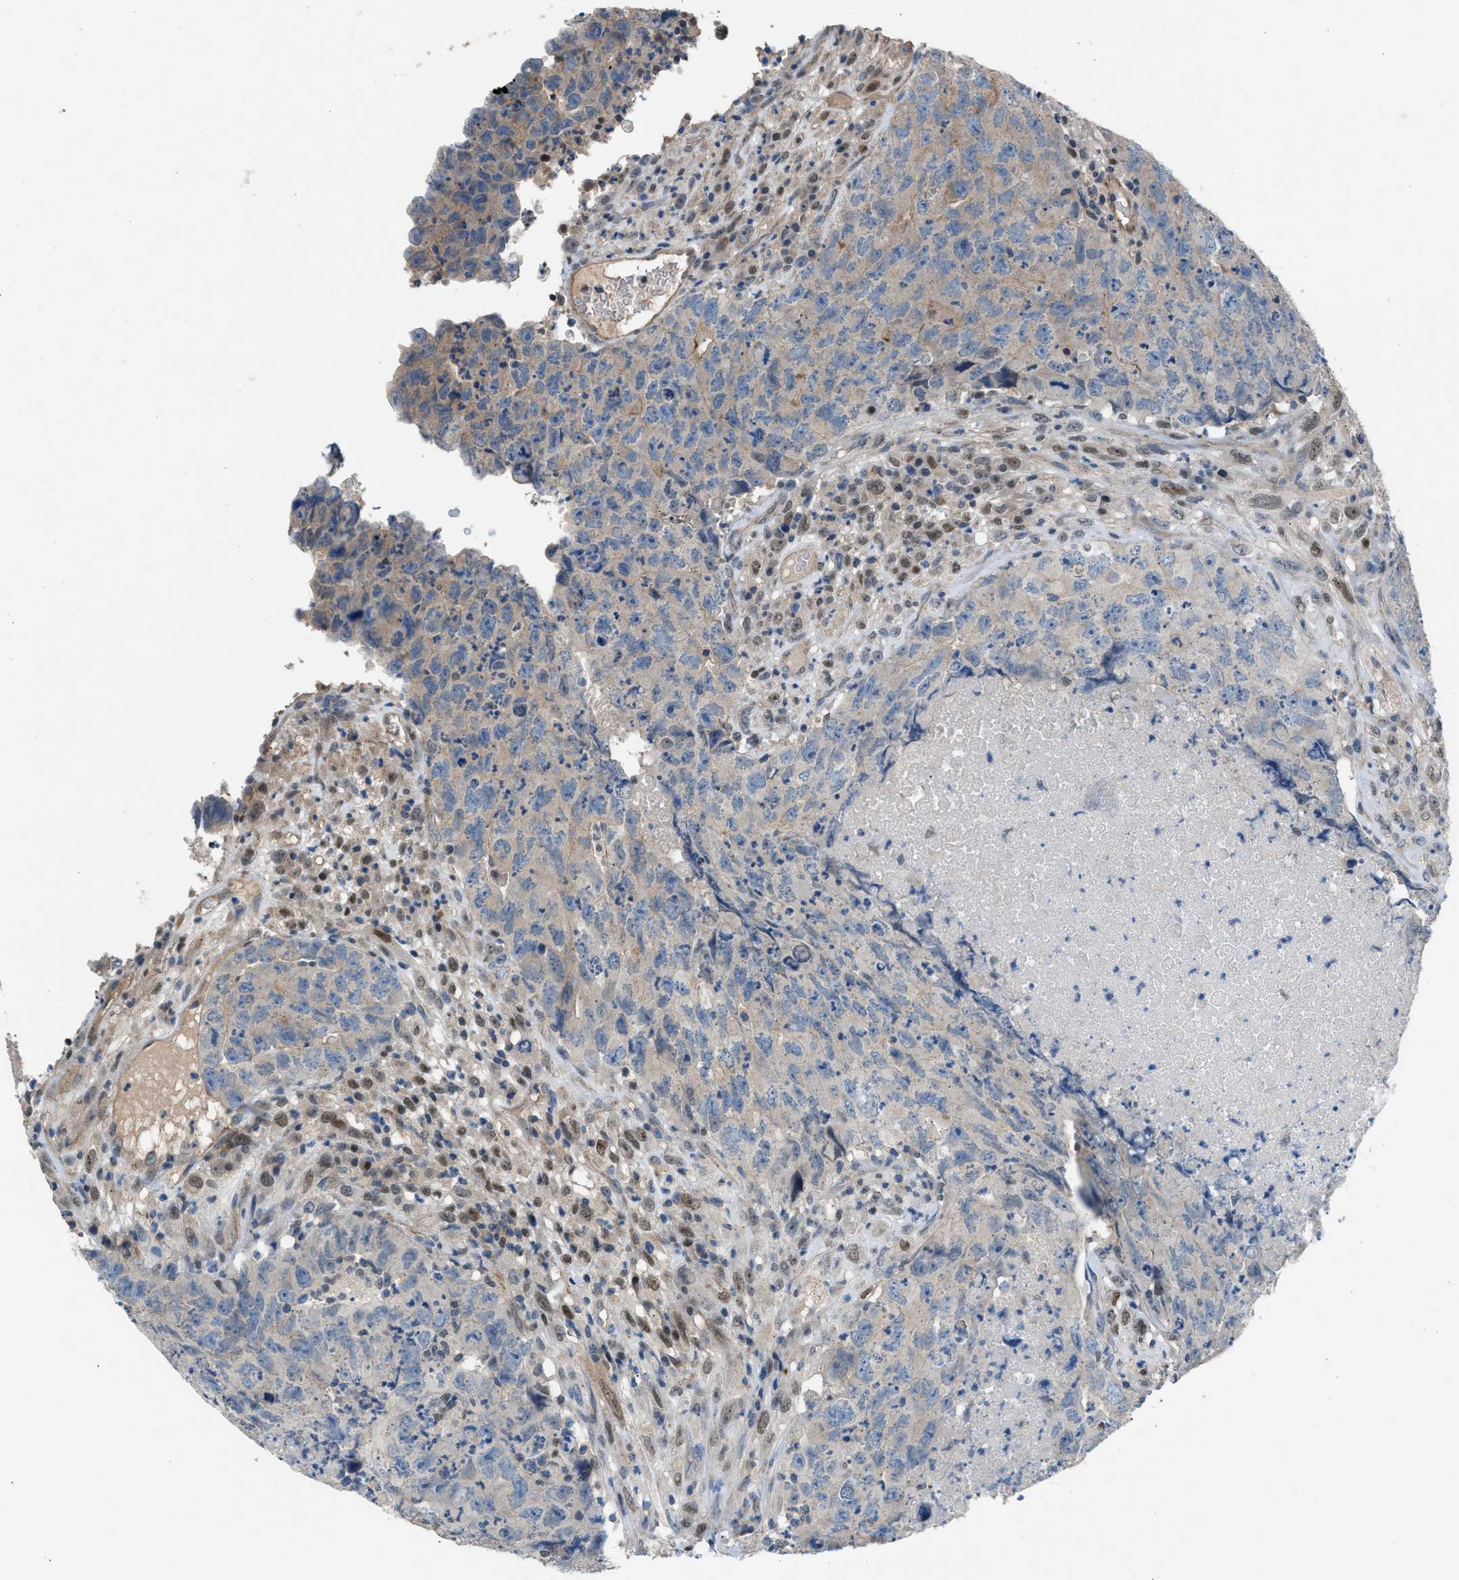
{"staining": {"intensity": "weak", "quantity": "<25%", "location": "cytoplasmic/membranous"}, "tissue": "testis cancer", "cell_type": "Tumor cells", "image_type": "cancer", "snomed": [{"axis": "morphology", "description": "Carcinoma, Embryonal, NOS"}, {"axis": "topography", "description": "Testis"}], "caption": "Immunohistochemical staining of testis cancer (embryonal carcinoma) demonstrates no significant staining in tumor cells. (Brightfield microscopy of DAB immunohistochemistry (IHC) at high magnification).", "gene": "CRTC1", "patient": {"sex": "male", "age": 32}}